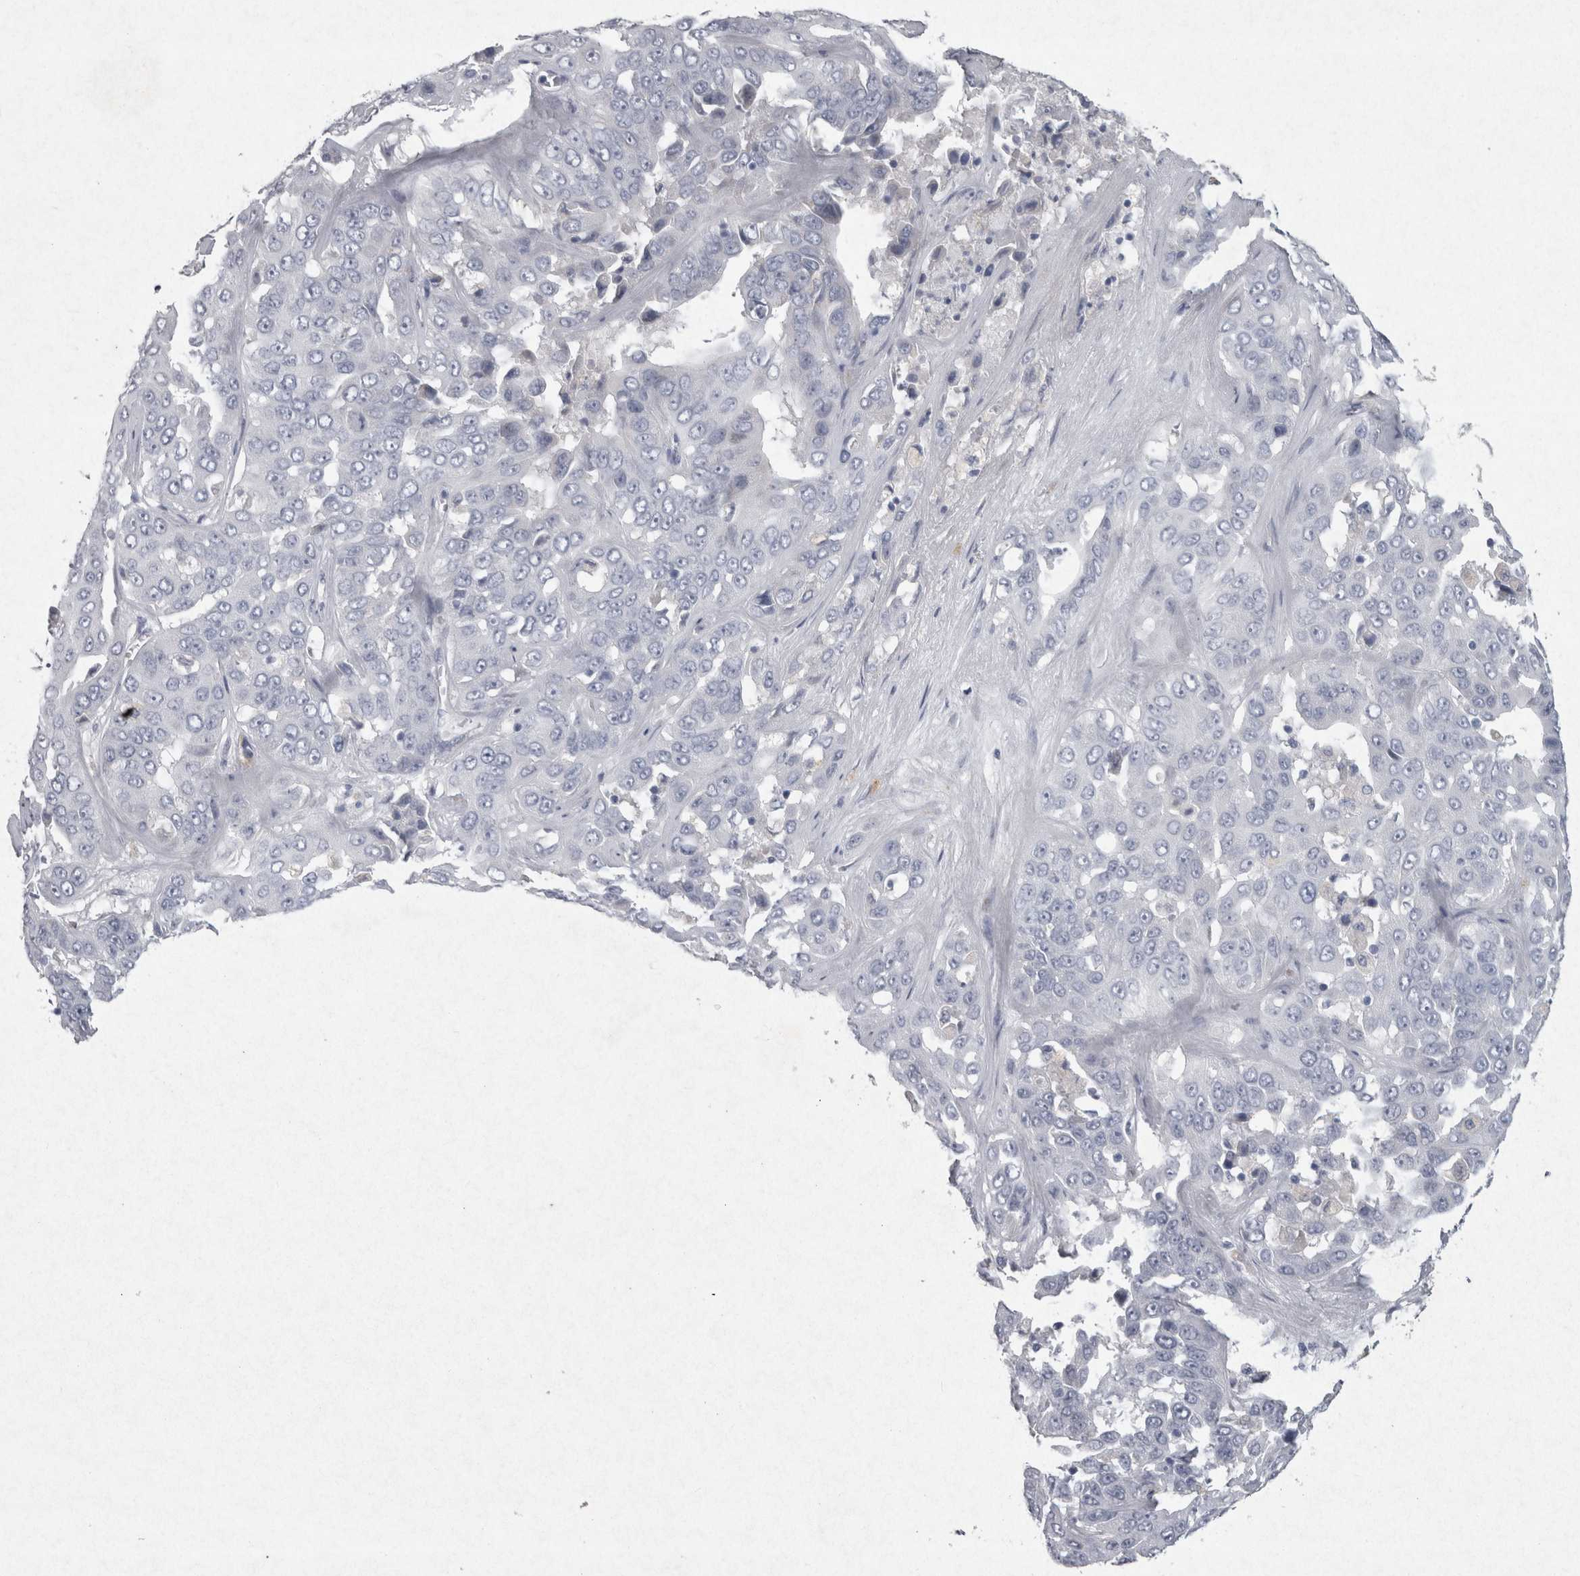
{"staining": {"intensity": "negative", "quantity": "none", "location": "none"}, "tissue": "liver cancer", "cell_type": "Tumor cells", "image_type": "cancer", "snomed": [{"axis": "morphology", "description": "Cholangiocarcinoma"}, {"axis": "topography", "description": "Liver"}], "caption": "This is a photomicrograph of immunohistochemistry (IHC) staining of liver cancer, which shows no expression in tumor cells.", "gene": "PDX1", "patient": {"sex": "female", "age": 52}}